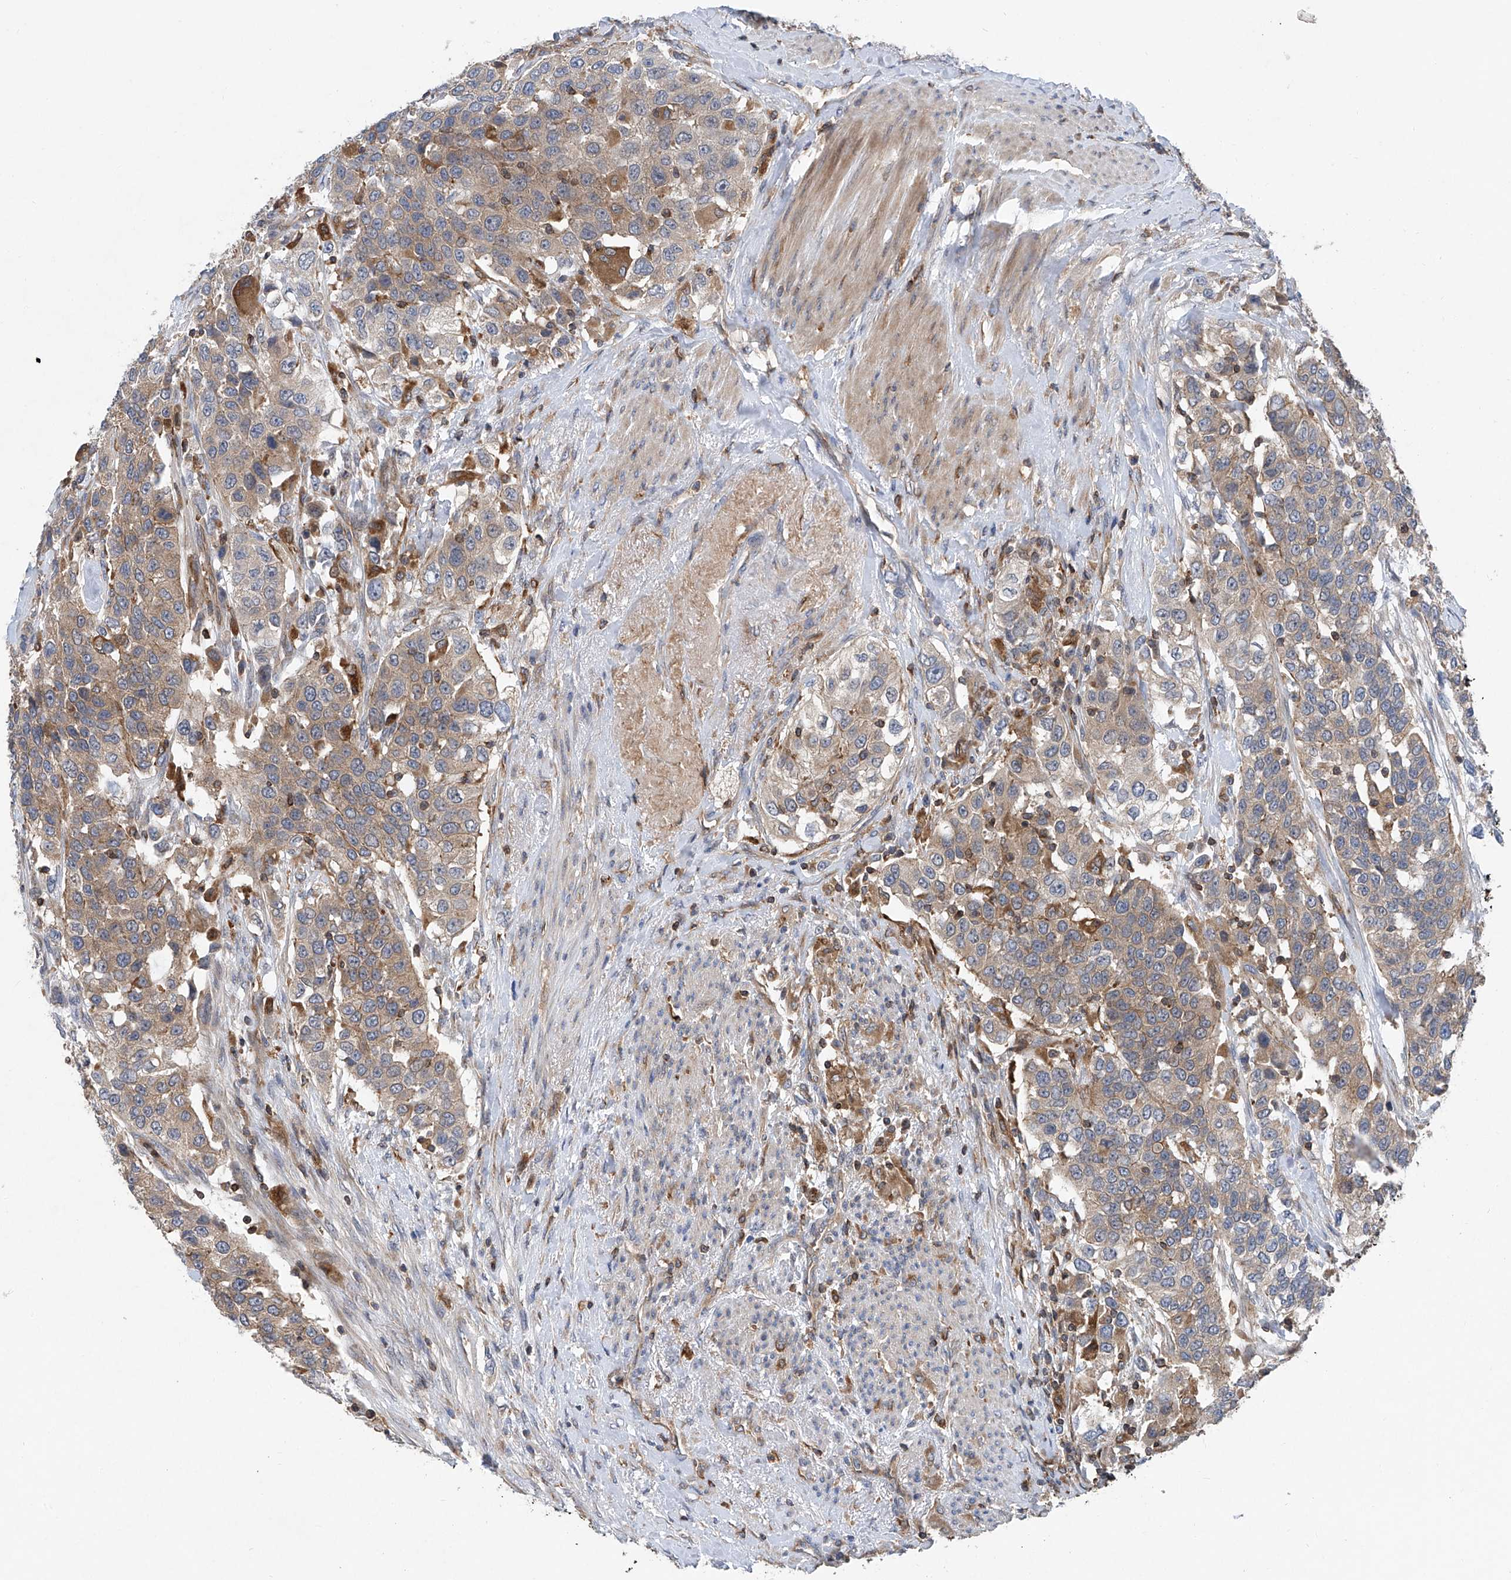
{"staining": {"intensity": "weak", "quantity": ">75%", "location": "cytoplasmic/membranous"}, "tissue": "urothelial cancer", "cell_type": "Tumor cells", "image_type": "cancer", "snomed": [{"axis": "morphology", "description": "Urothelial carcinoma, High grade"}, {"axis": "topography", "description": "Urinary bladder"}], "caption": "An immunohistochemistry image of neoplastic tissue is shown. Protein staining in brown shows weak cytoplasmic/membranous positivity in urothelial cancer within tumor cells.", "gene": "TRIM38", "patient": {"sex": "female", "age": 80}}